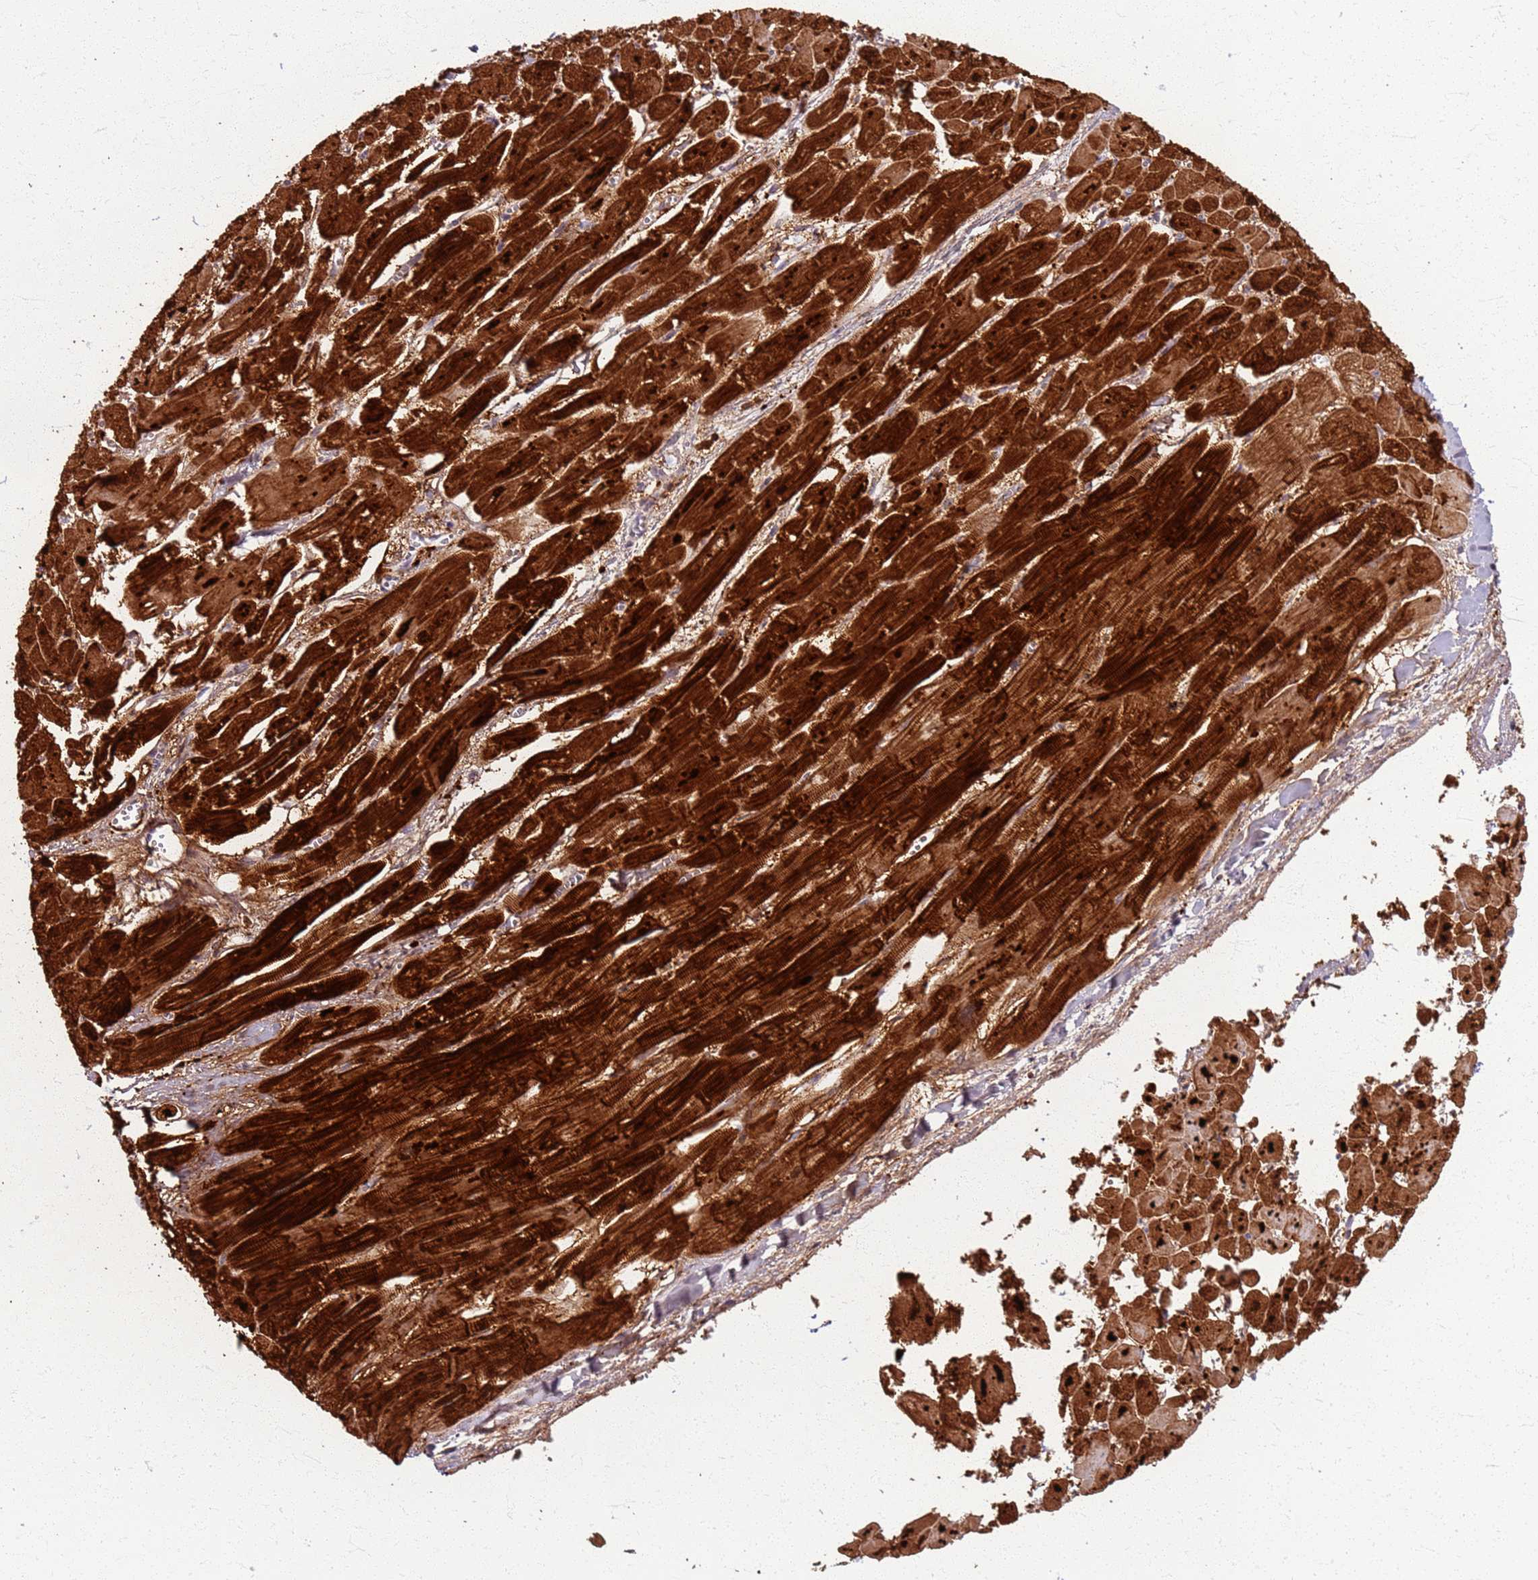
{"staining": {"intensity": "strong", "quantity": ">75%", "location": "cytoplasmic/membranous"}, "tissue": "heart muscle", "cell_type": "Cardiomyocytes", "image_type": "normal", "snomed": [{"axis": "morphology", "description": "Normal tissue, NOS"}, {"axis": "topography", "description": "Heart"}], "caption": "Strong cytoplasmic/membranous staining for a protein is identified in approximately >75% of cardiomyocytes of normal heart muscle using IHC.", "gene": "CSRP3", "patient": {"sex": "male", "age": 54}}